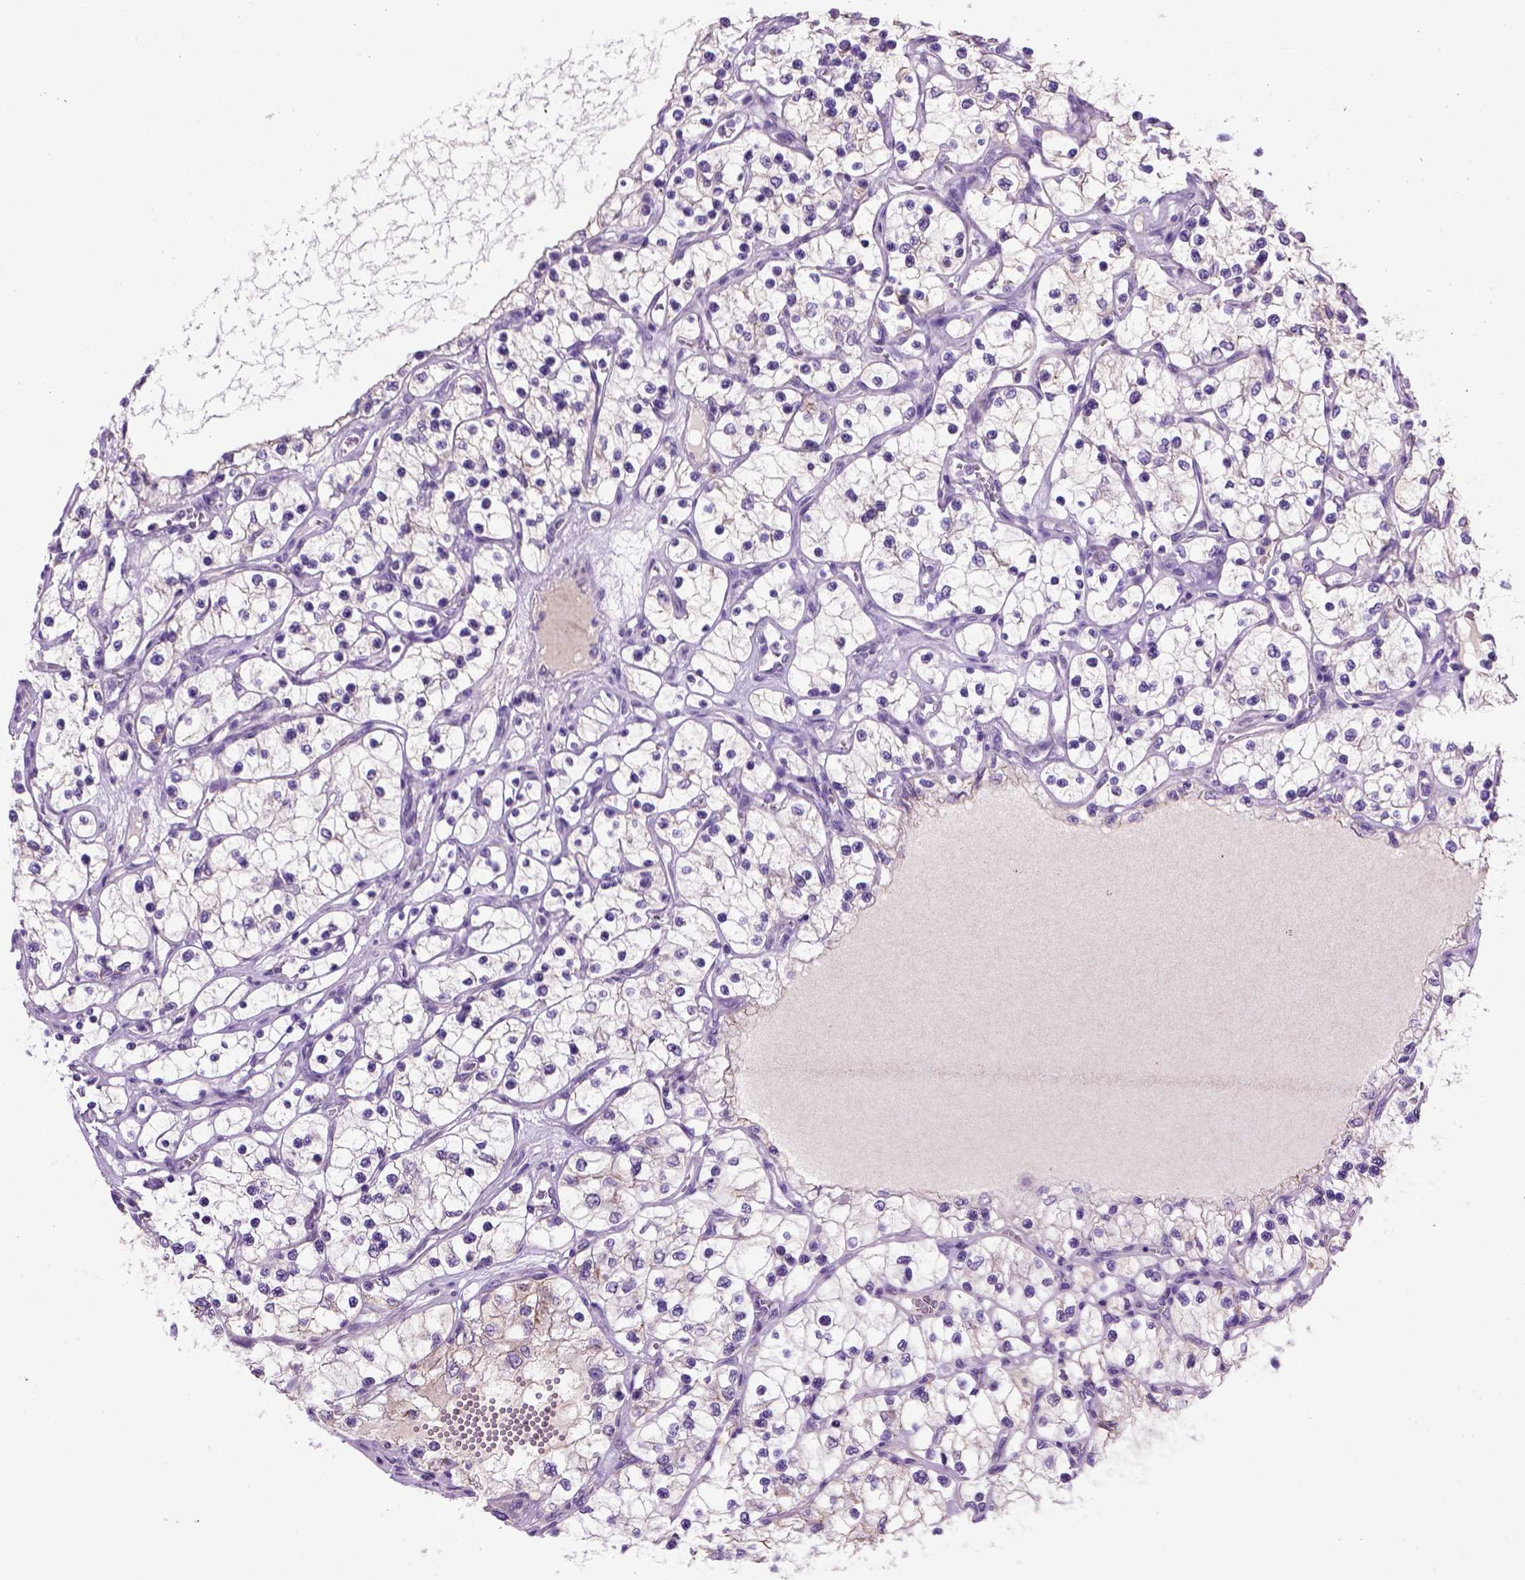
{"staining": {"intensity": "negative", "quantity": "none", "location": "none"}, "tissue": "renal cancer", "cell_type": "Tumor cells", "image_type": "cancer", "snomed": [{"axis": "morphology", "description": "Adenocarcinoma, NOS"}, {"axis": "topography", "description": "Kidney"}], "caption": "An image of renal adenocarcinoma stained for a protein demonstrates no brown staining in tumor cells. (DAB (3,3'-diaminobenzidine) immunohistochemistry, high magnification).", "gene": "CDH1", "patient": {"sex": "female", "age": 69}}